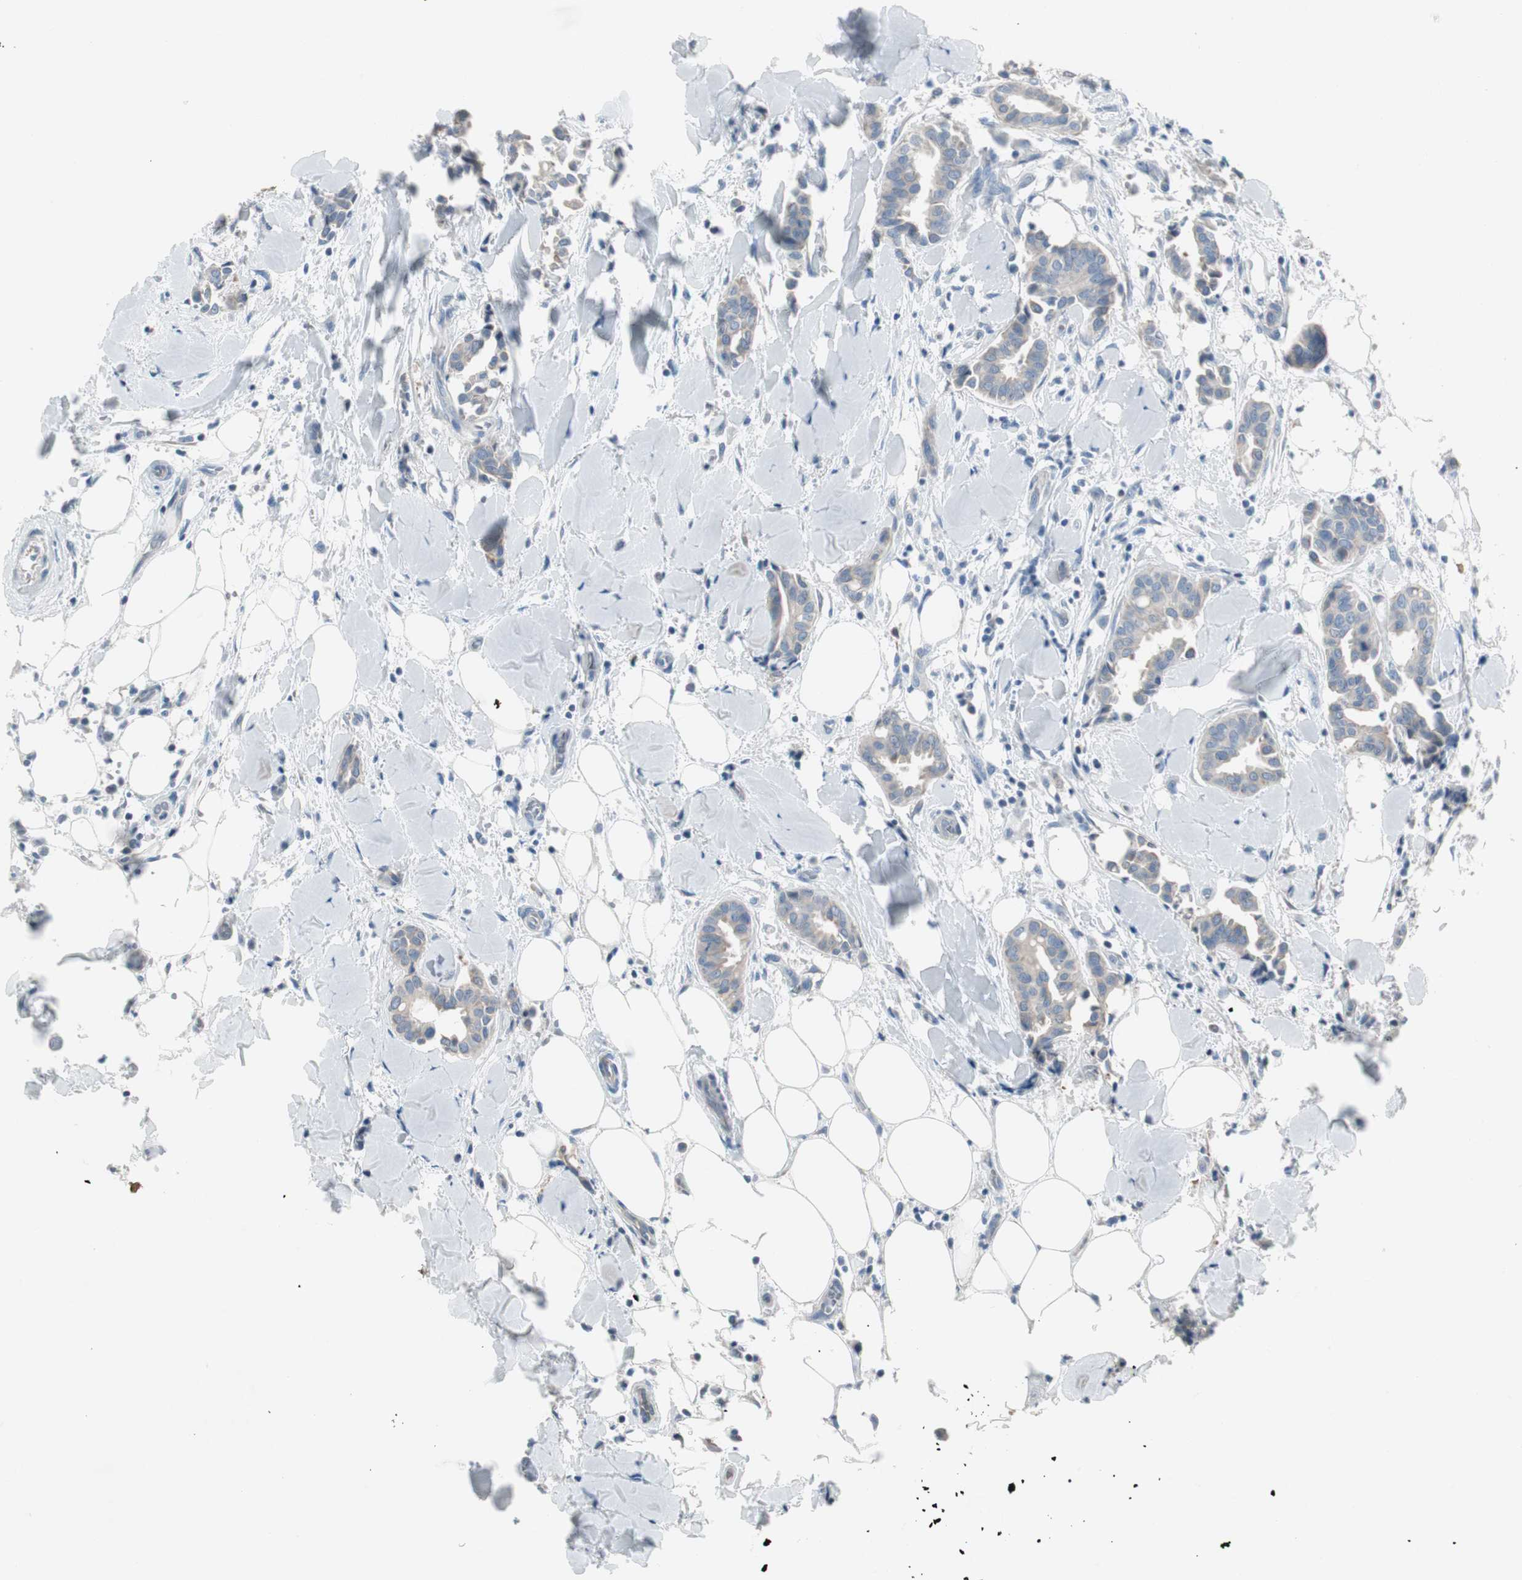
{"staining": {"intensity": "weak", "quantity": "25%-75%", "location": "cytoplasmic/membranous"}, "tissue": "head and neck cancer", "cell_type": "Tumor cells", "image_type": "cancer", "snomed": [{"axis": "morphology", "description": "Adenocarcinoma, NOS"}, {"axis": "topography", "description": "Salivary gland"}, {"axis": "topography", "description": "Head-Neck"}], "caption": "Weak cytoplasmic/membranous positivity for a protein is present in approximately 25%-75% of tumor cells of adenocarcinoma (head and neck) using IHC.", "gene": "SPINK4", "patient": {"sex": "female", "age": 59}}